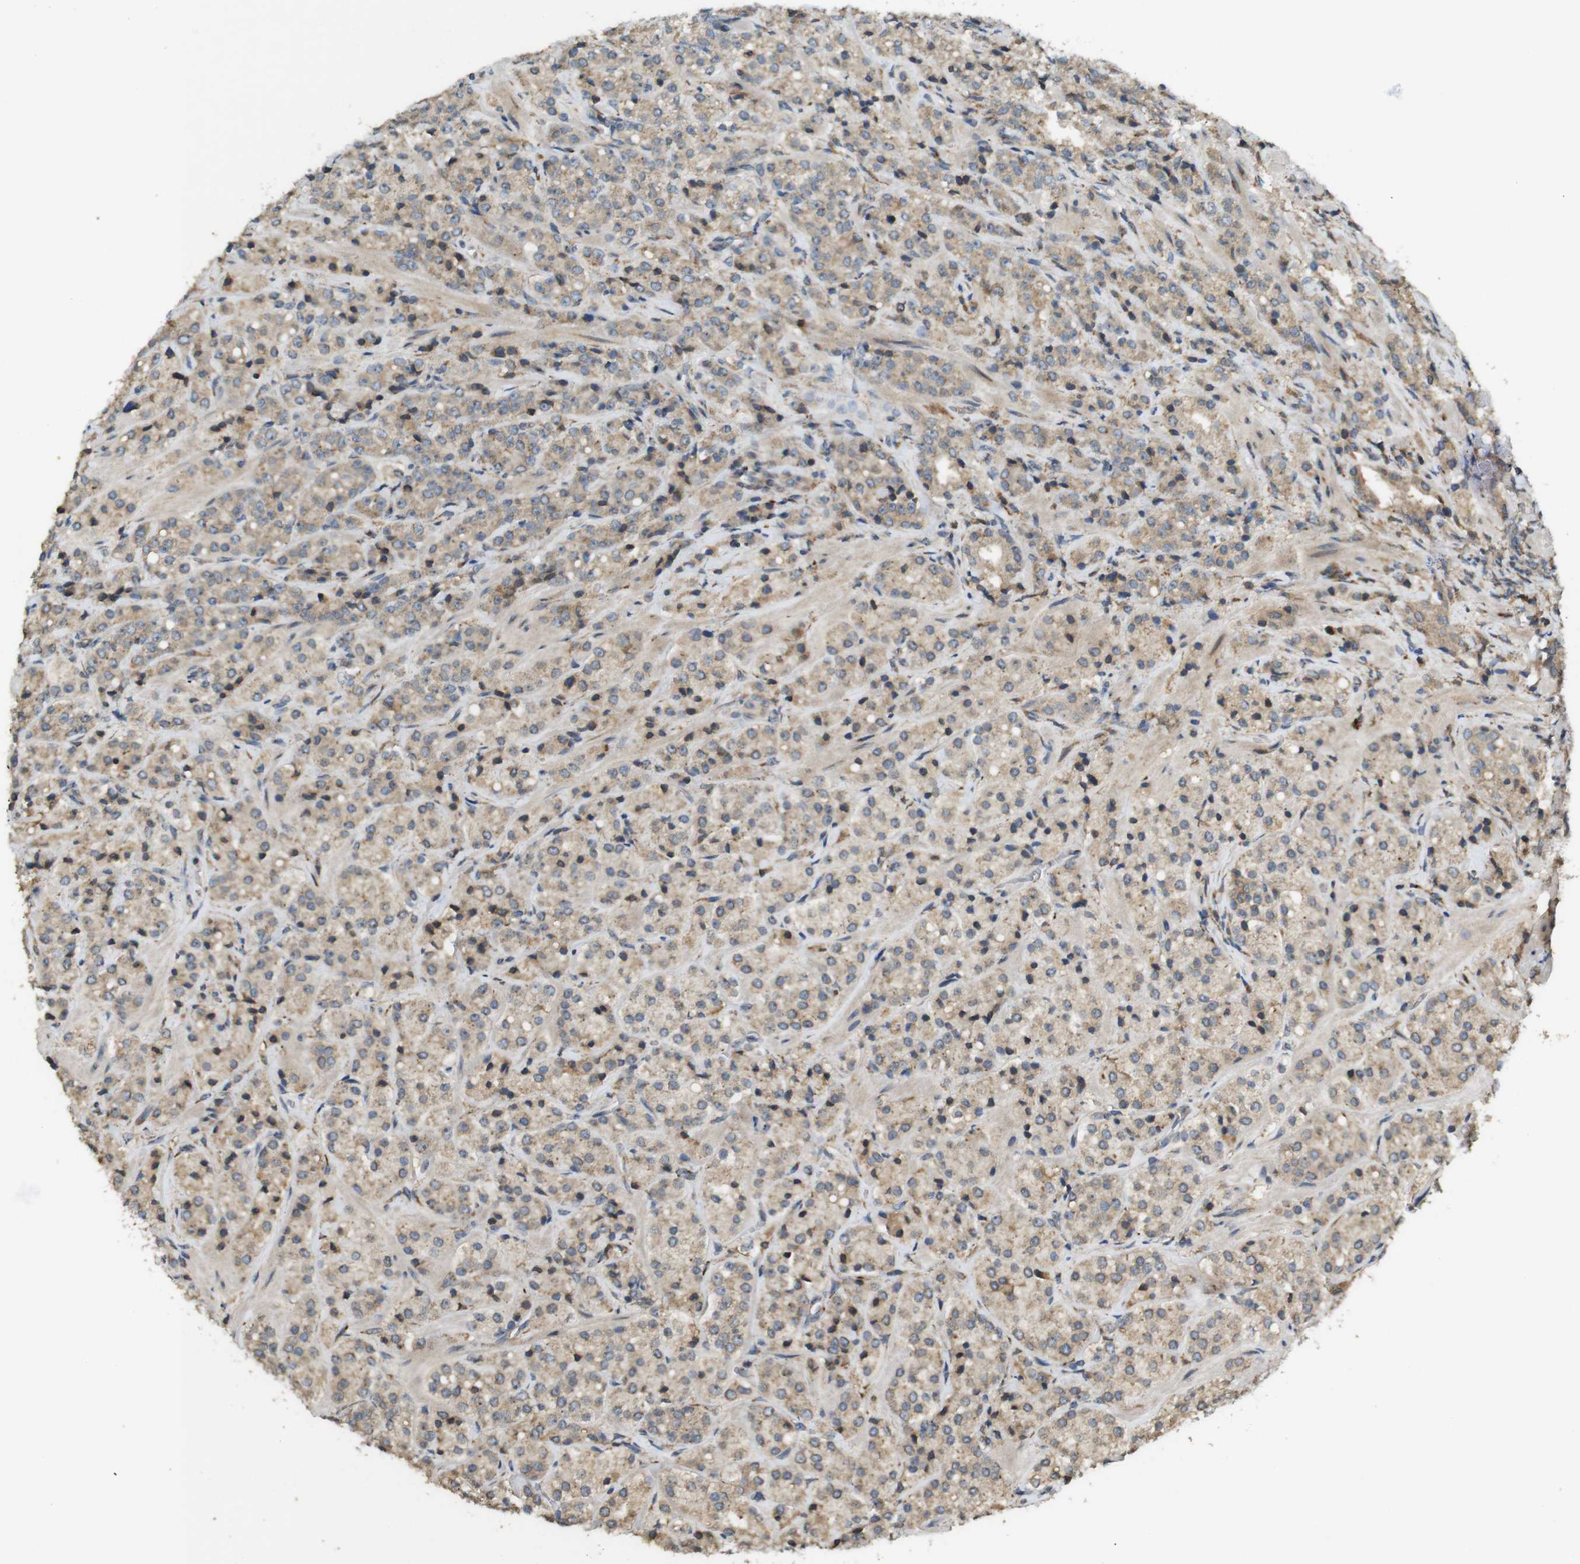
{"staining": {"intensity": "weak", "quantity": ">75%", "location": "cytoplasmic/membranous"}, "tissue": "prostate cancer", "cell_type": "Tumor cells", "image_type": "cancer", "snomed": [{"axis": "morphology", "description": "Adenocarcinoma, High grade"}, {"axis": "topography", "description": "Prostate"}], "caption": "Brown immunohistochemical staining in human prostate cancer (adenocarcinoma (high-grade)) shows weak cytoplasmic/membranous expression in about >75% of tumor cells.", "gene": "ARHGAP24", "patient": {"sex": "male", "age": 64}}